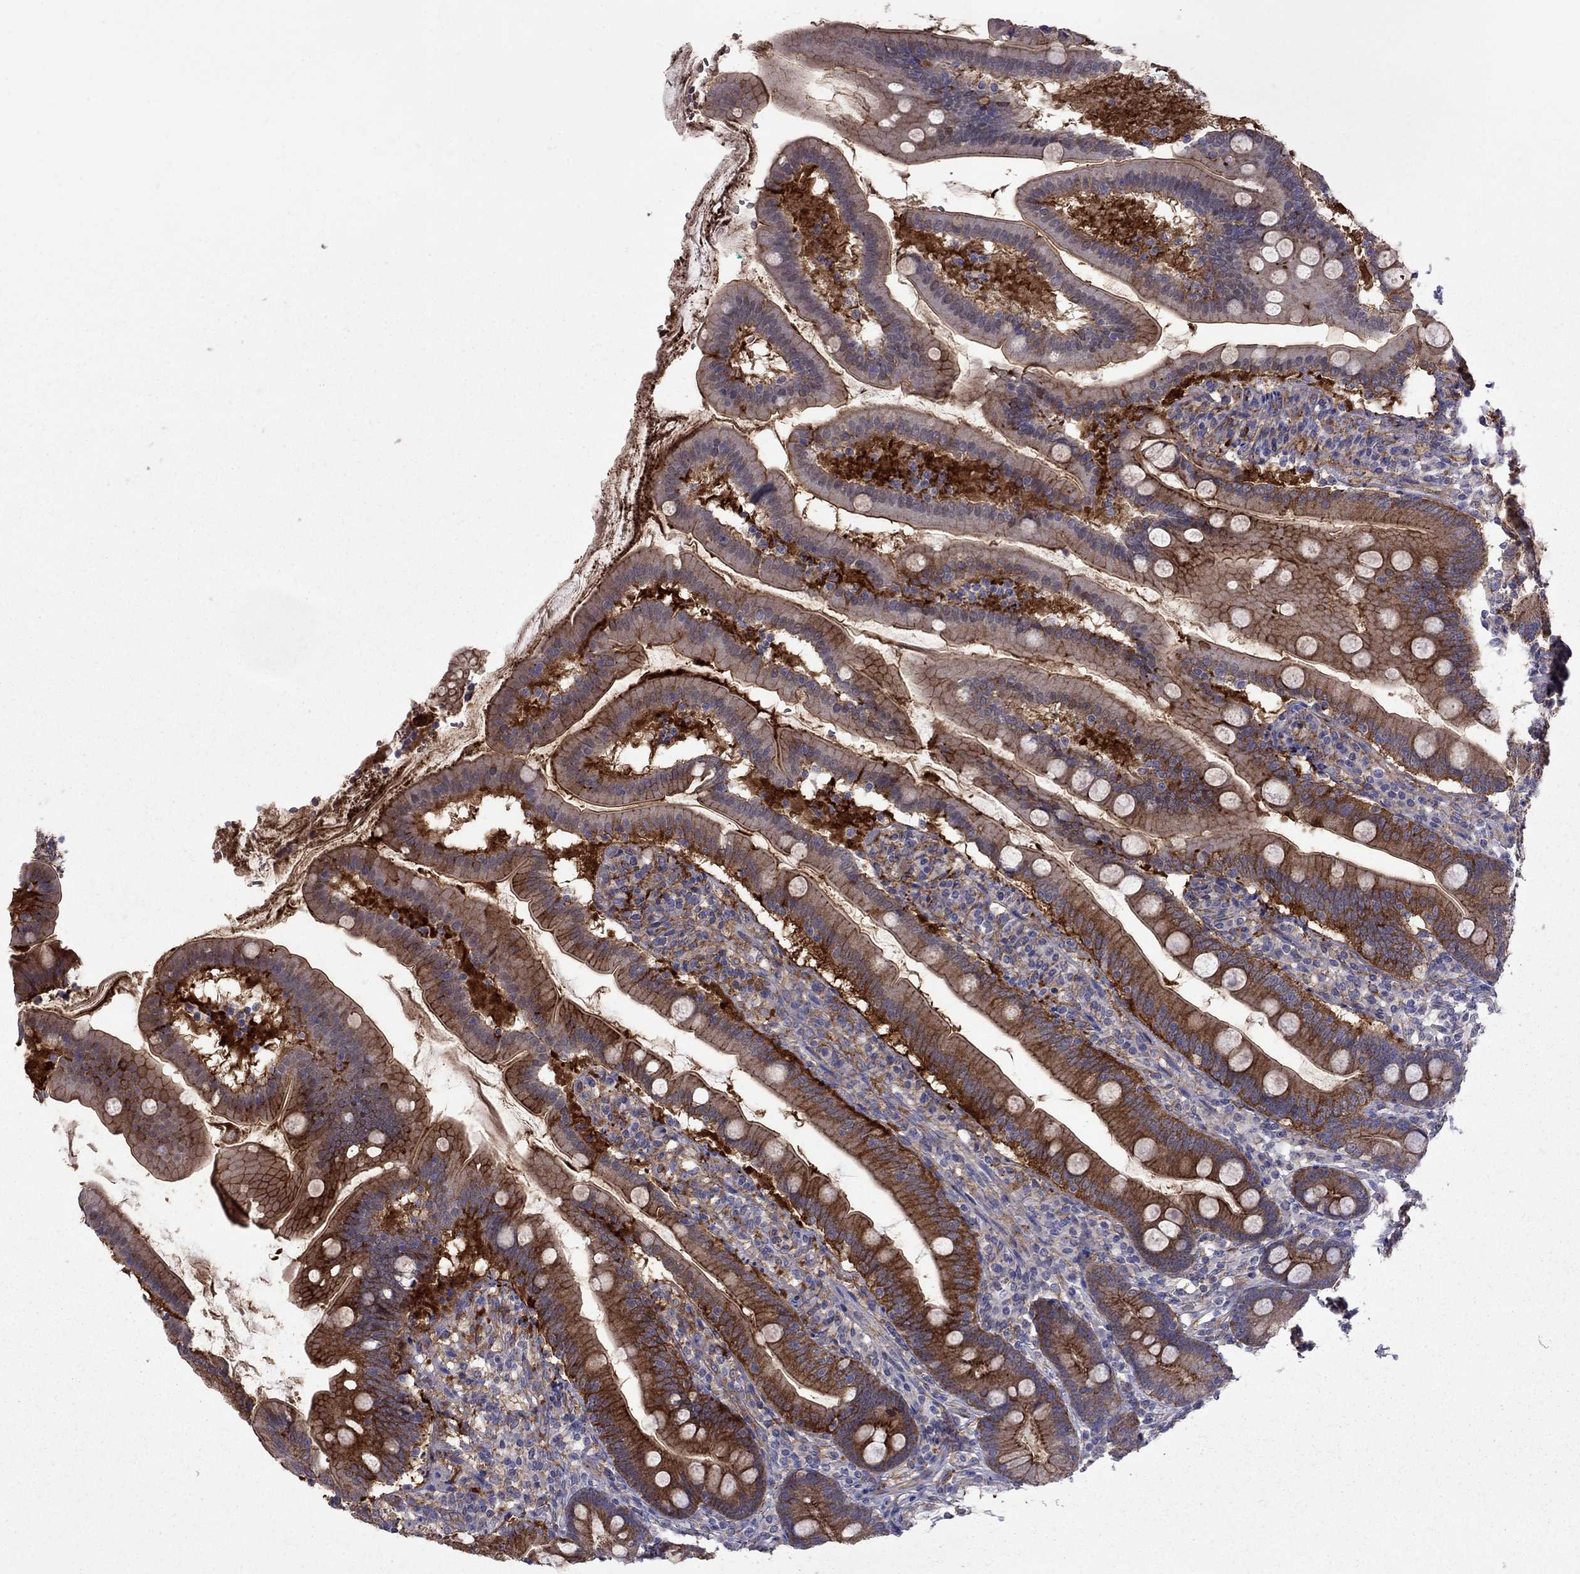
{"staining": {"intensity": "strong", "quantity": "25%-75%", "location": "cytoplasmic/membranous"}, "tissue": "duodenum", "cell_type": "Glandular cells", "image_type": "normal", "snomed": [{"axis": "morphology", "description": "Normal tissue, NOS"}, {"axis": "topography", "description": "Duodenum"}], "caption": "The micrograph shows a brown stain indicating the presence of a protein in the cytoplasmic/membranous of glandular cells in duodenum. Using DAB (brown) and hematoxylin (blue) stains, captured at high magnification using brightfield microscopy.", "gene": "EIF4E3", "patient": {"sex": "female", "age": 67}}